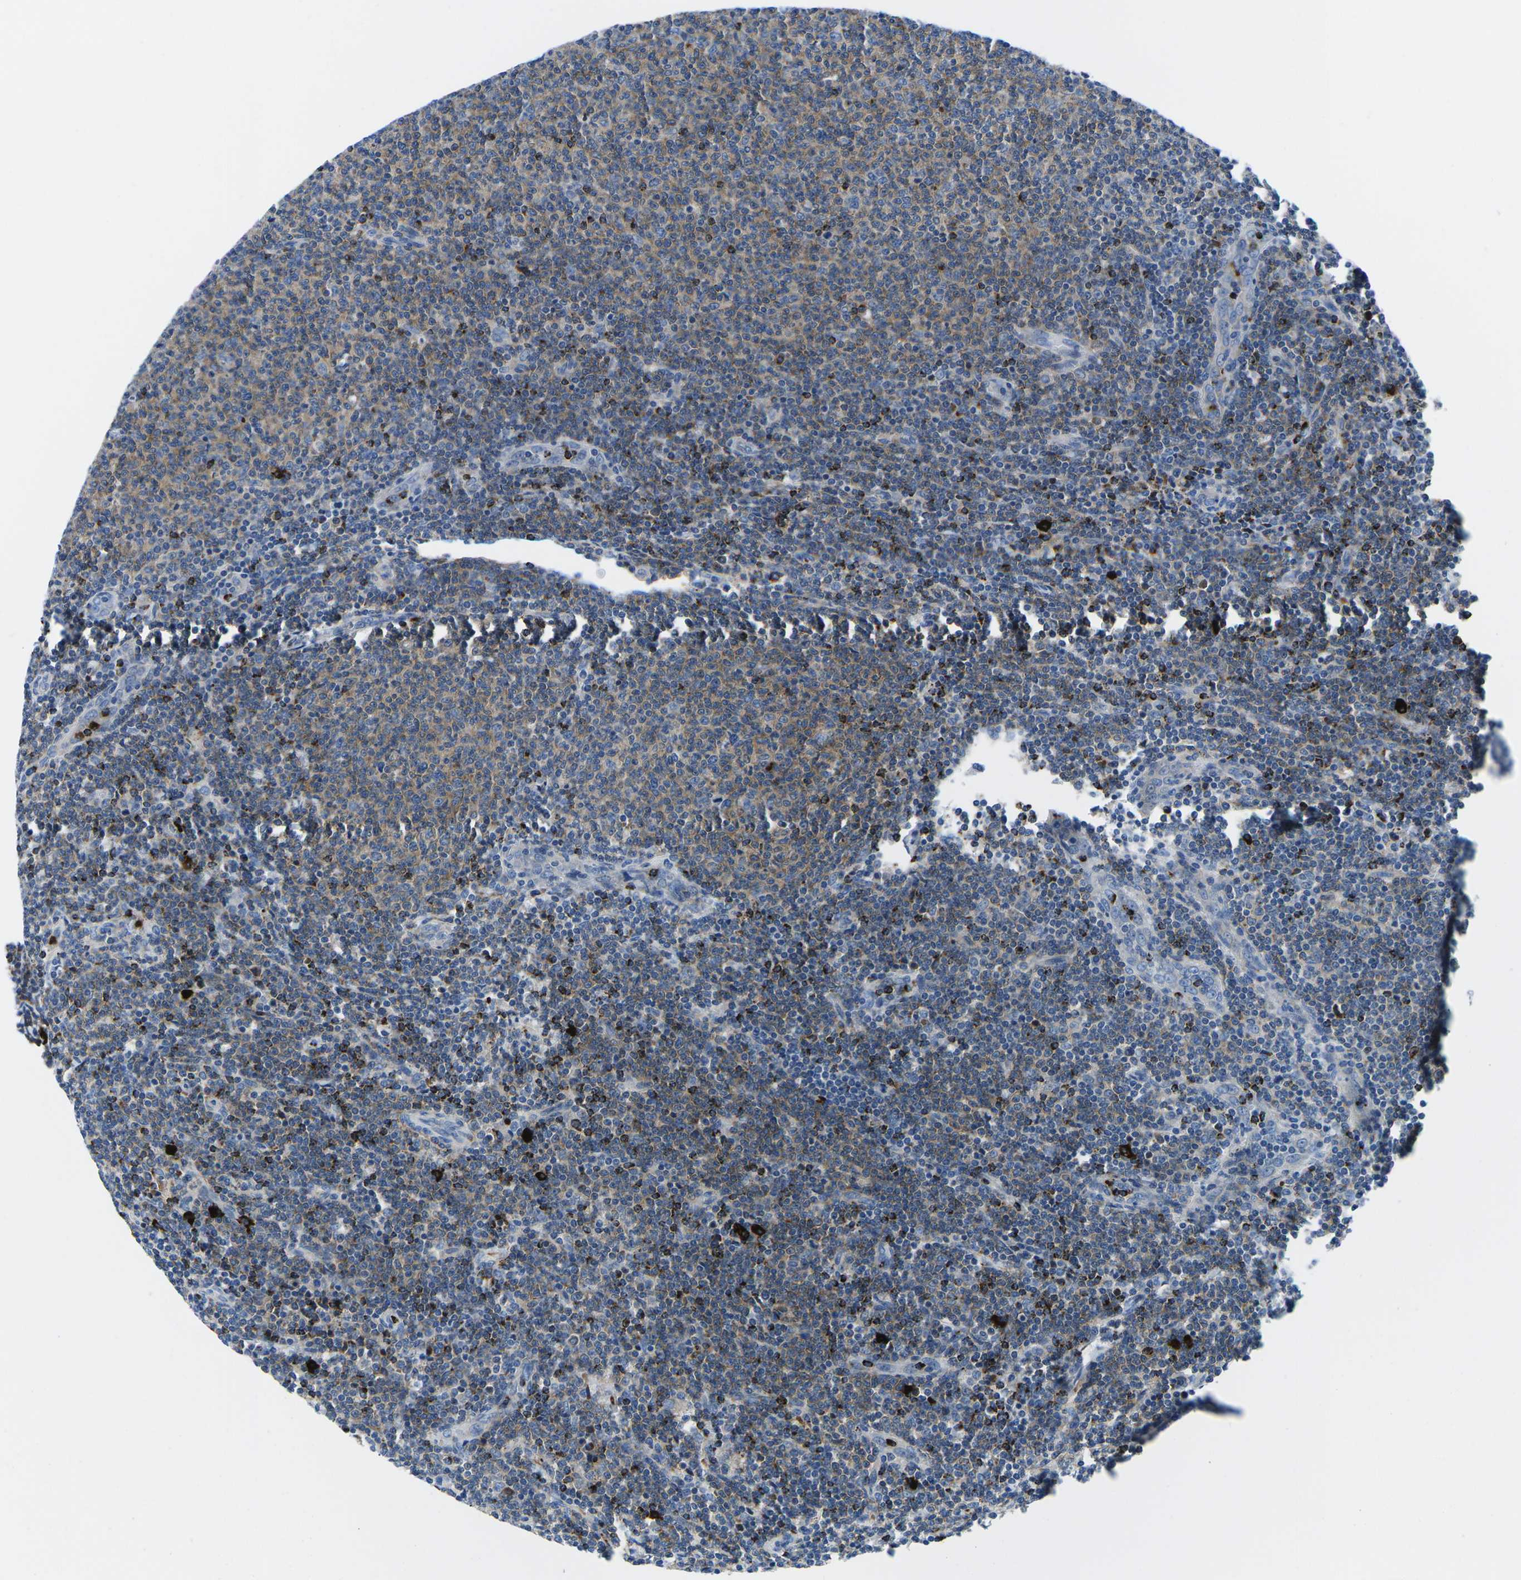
{"staining": {"intensity": "weak", "quantity": "25%-75%", "location": "cytoplasmic/membranous"}, "tissue": "lymphoma", "cell_type": "Tumor cells", "image_type": "cancer", "snomed": [{"axis": "morphology", "description": "Malignant lymphoma, non-Hodgkin's type, Low grade"}, {"axis": "topography", "description": "Lymph node"}], "caption": "Immunohistochemical staining of low-grade malignant lymphoma, non-Hodgkin's type reveals low levels of weak cytoplasmic/membranous protein positivity in about 25%-75% of tumor cells.", "gene": "MC4R", "patient": {"sex": "male", "age": 66}}